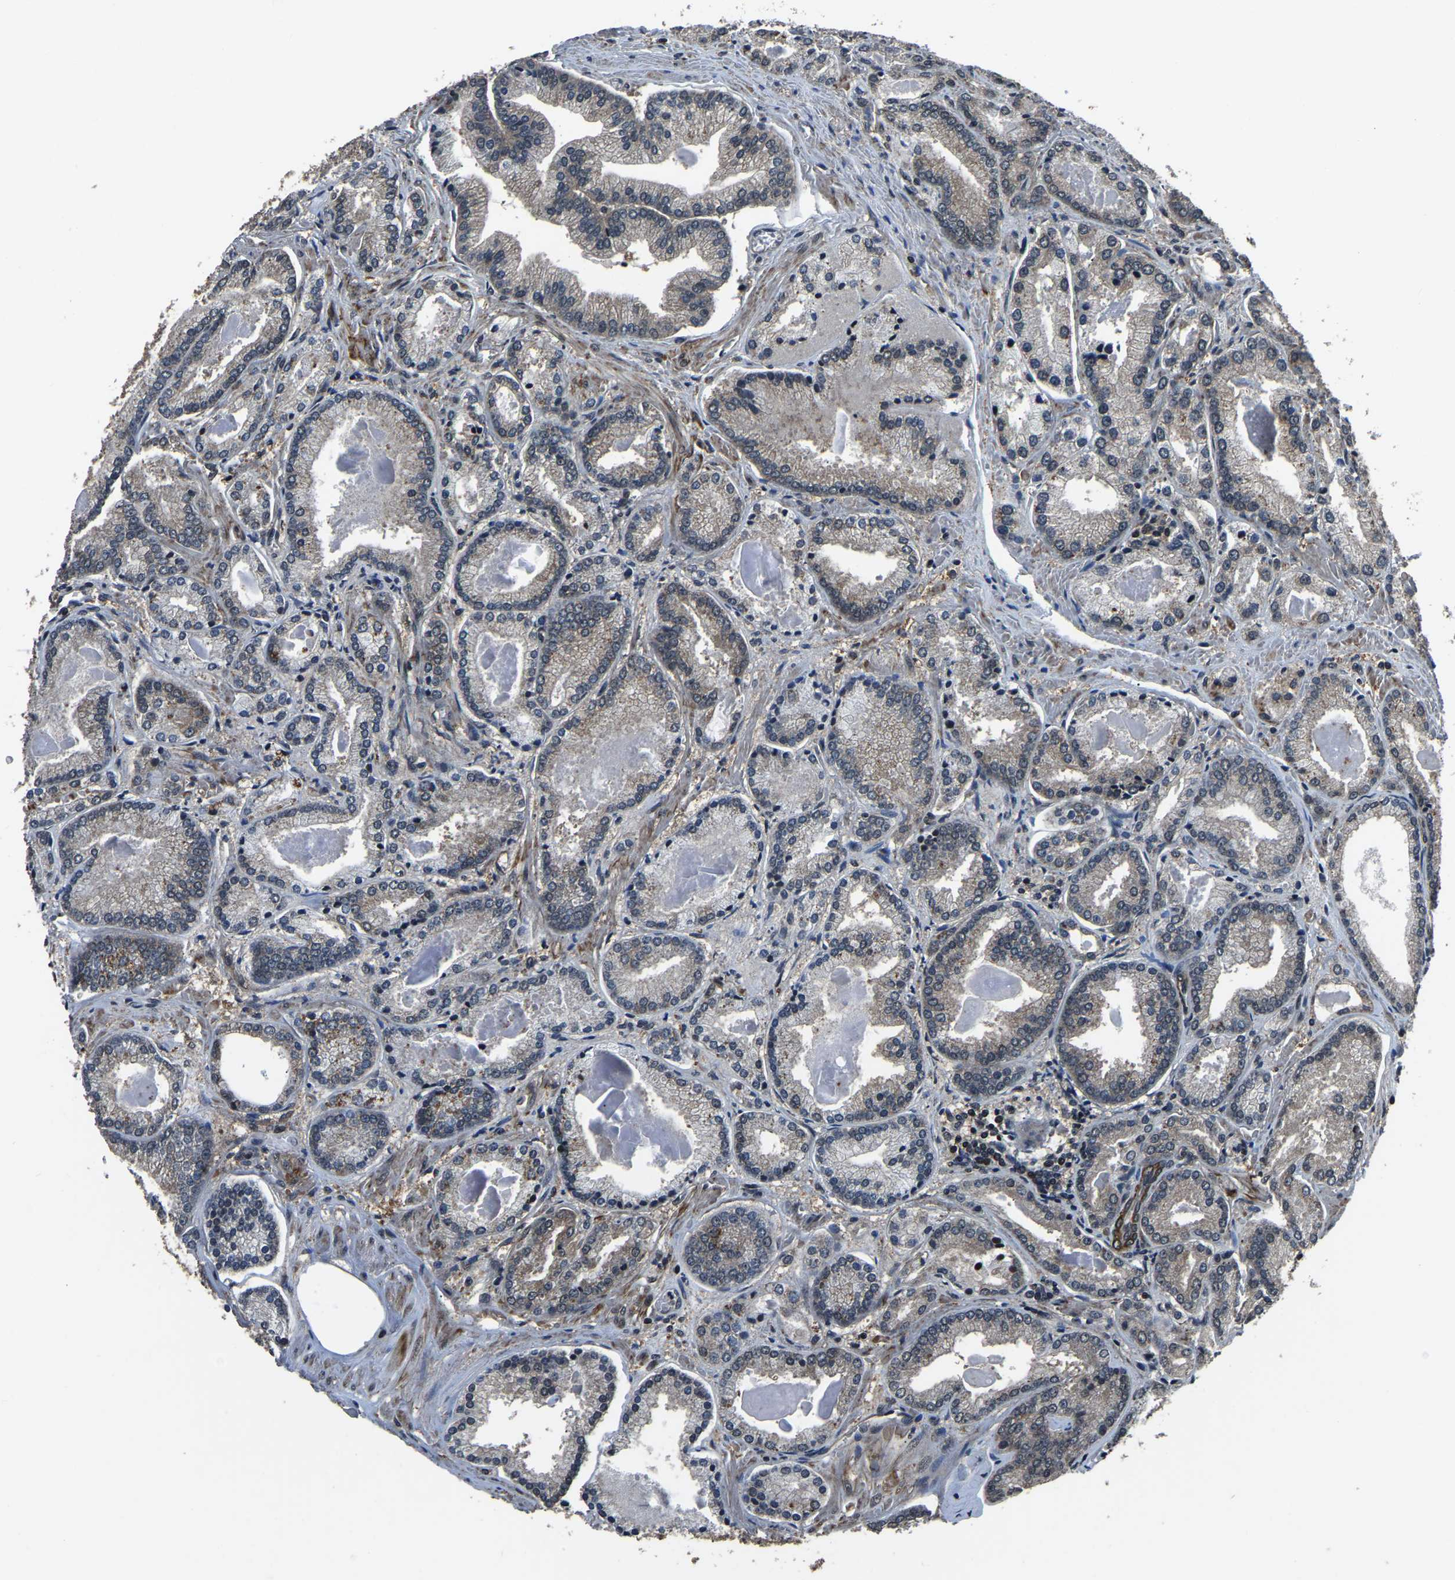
{"staining": {"intensity": "weak", "quantity": "<25%", "location": "cytoplasmic/membranous,nuclear"}, "tissue": "prostate cancer", "cell_type": "Tumor cells", "image_type": "cancer", "snomed": [{"axis": "morphology", "description": "Adenocarcinoma, Low grade"}, {"axis": "topography", "description": "Prostate"}], "caption": "Human prostate adenocarcinoma (low-grade) stained for a protein using immunohistochemistry reveals no staining in tumor cells.", "gene": "ANKIB1", "patient": {"sex": "male", "age": 59}}